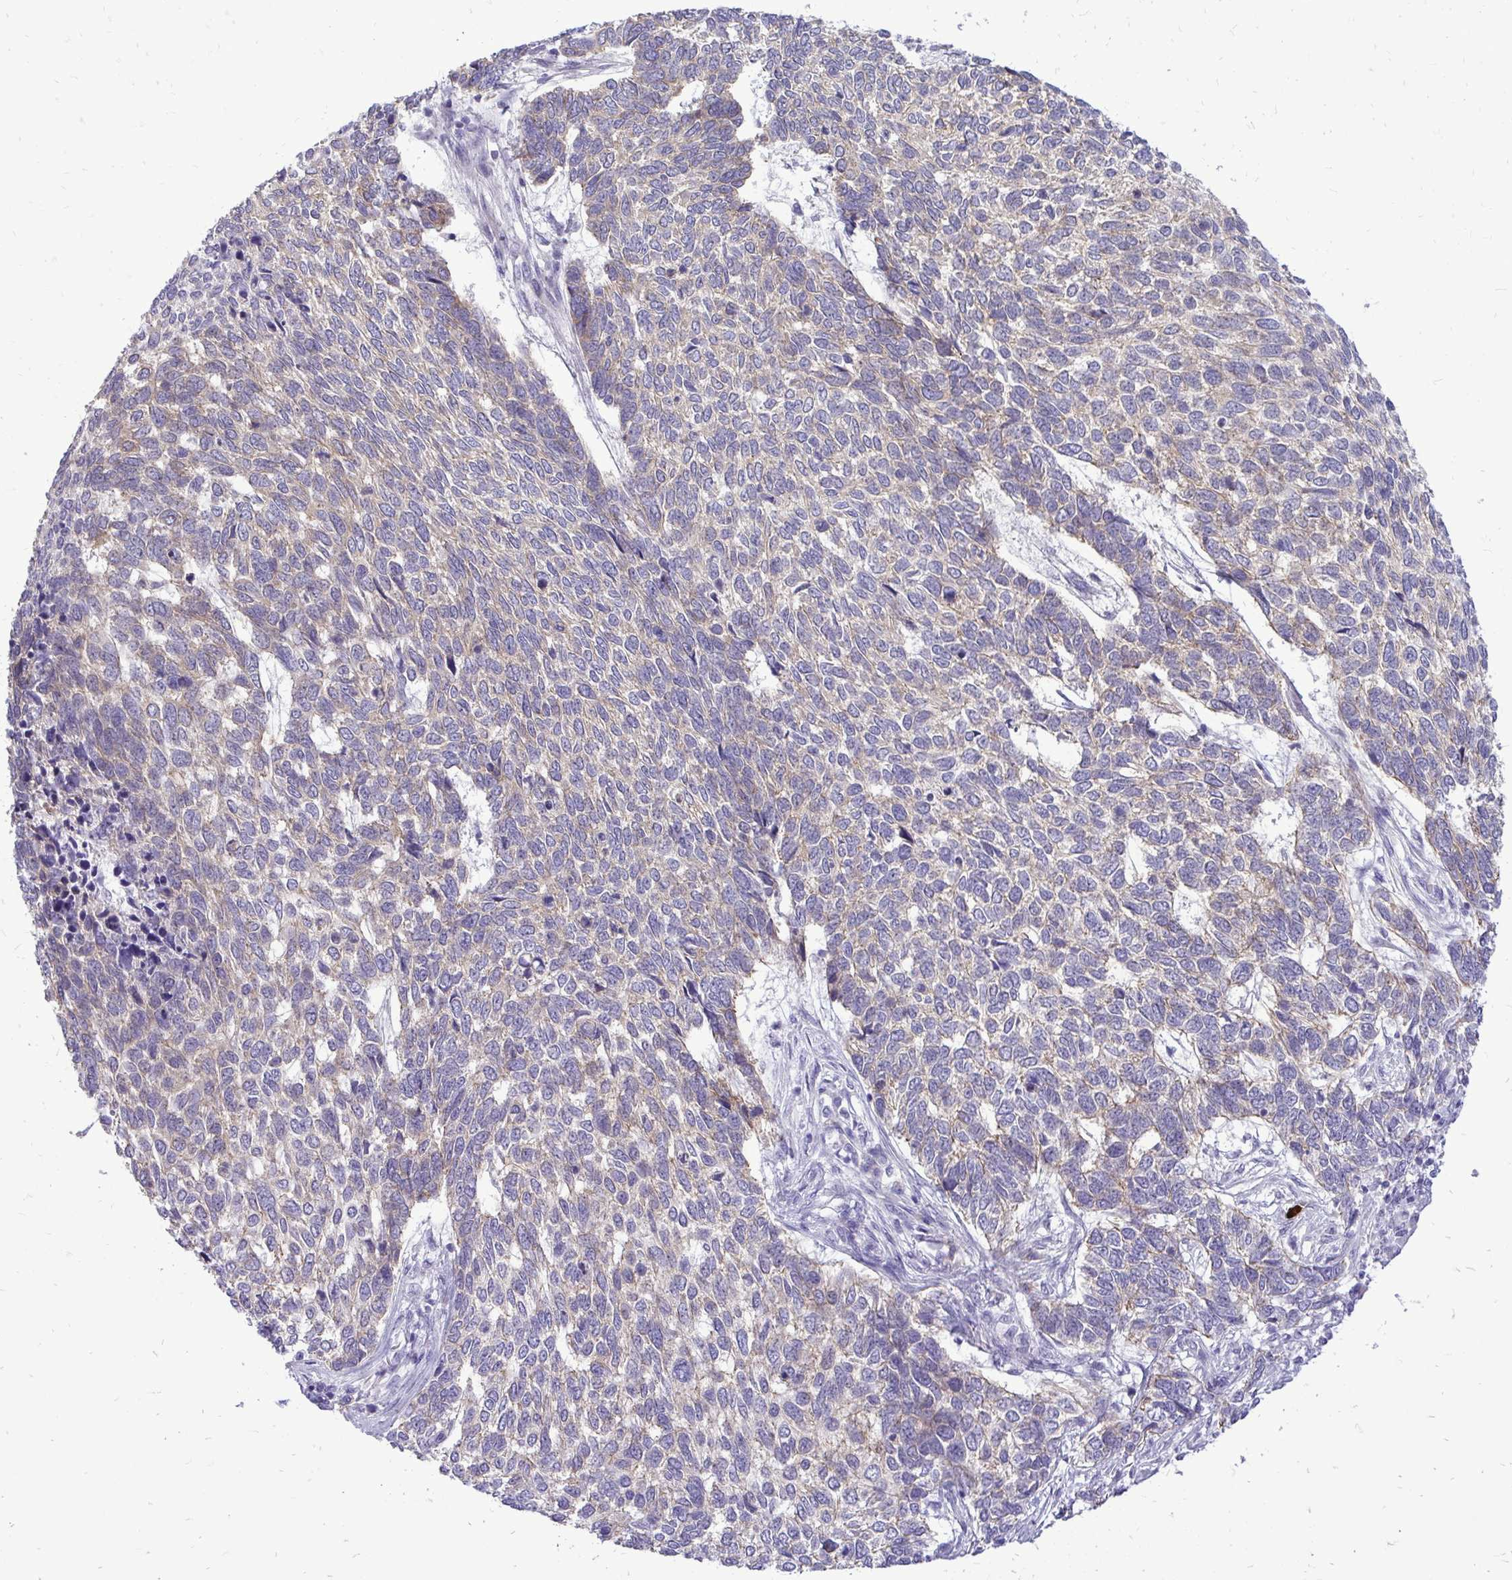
{"staining": {"intensity": "weak", "quantity": "25%-75%", "location": "cytoplasmic/membranous"}, "tissue": "skin cancer", "cell_type": "Tumor cells", "image_type": "cancer", "snomed": [{"axis": "morphology", "description": "Basal cell carcinoma"}, {"axis": "topography", "description": "Skin"}], "caption": "Skin basal cell carcinoma was stained to show a protein in brown. There is low levels of weak cytoplasmic/membranous expression in about 25%-75% of tumor cells. (brown staining indicates protein expression, while blue staining denotes nuclei).", "gene": "SPTBN2", "patient": {"sex": "female", "age": 65}}